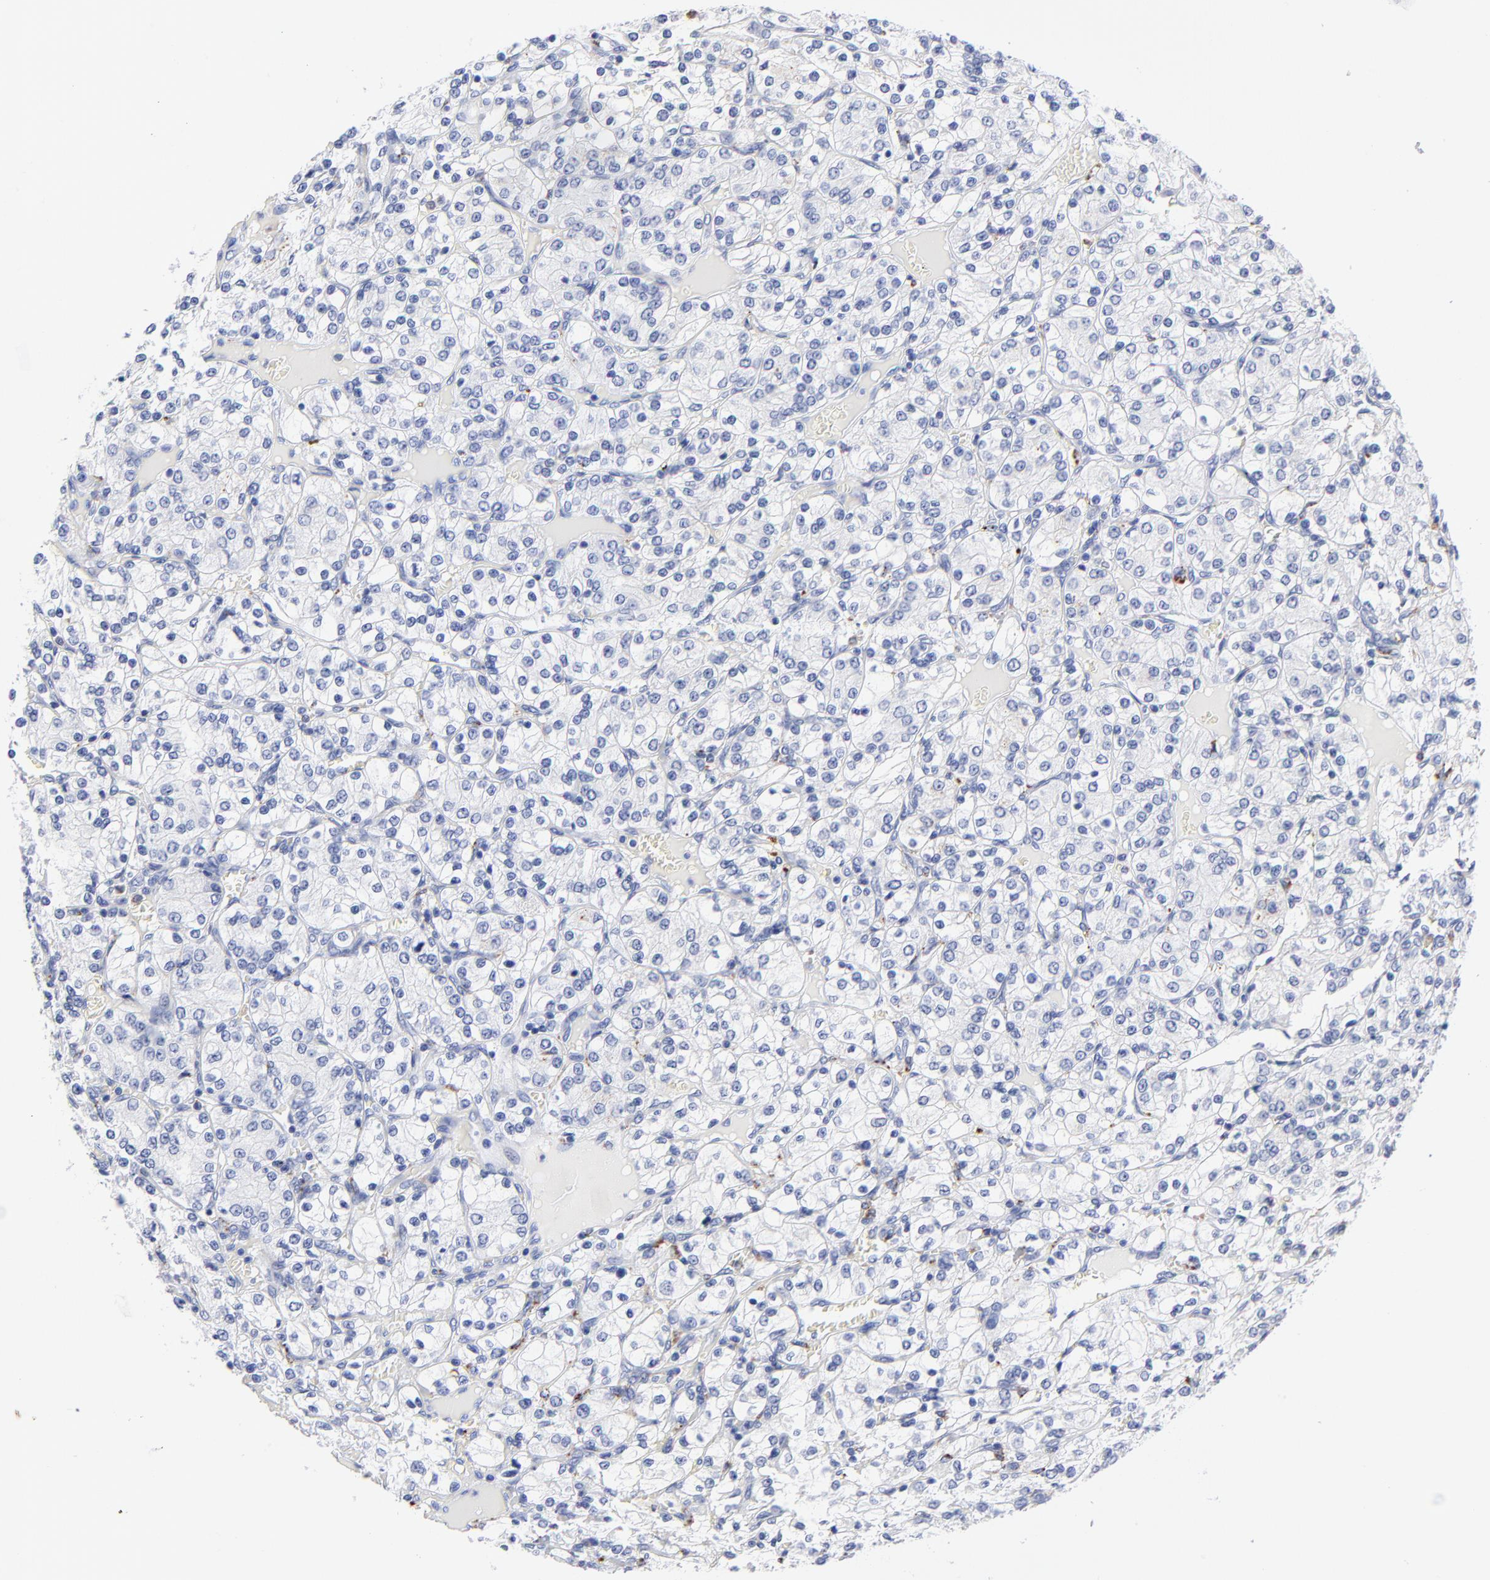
{"staining": {"intensity": "strong", "quantity": "<25%", "location": "cytoplasmic/membranous"}, "tissue": "renal cancer", "cell_type": "Tumor cells", "image_type": "cancer", "snomed": [{"axis": "morphology", "description": "Adenocarcinoma, NOS"}, {"axis": "topography", "description": "Kidney"}], "caption": "A high-resolution micrograph shows immunohistochemistry staining of renal cancer, which displays strong cytoplasmic/membranous staining in about <25% of tumor cells.", "gene": "CPVL", "patient": {"sex": "female", "age": 62}}